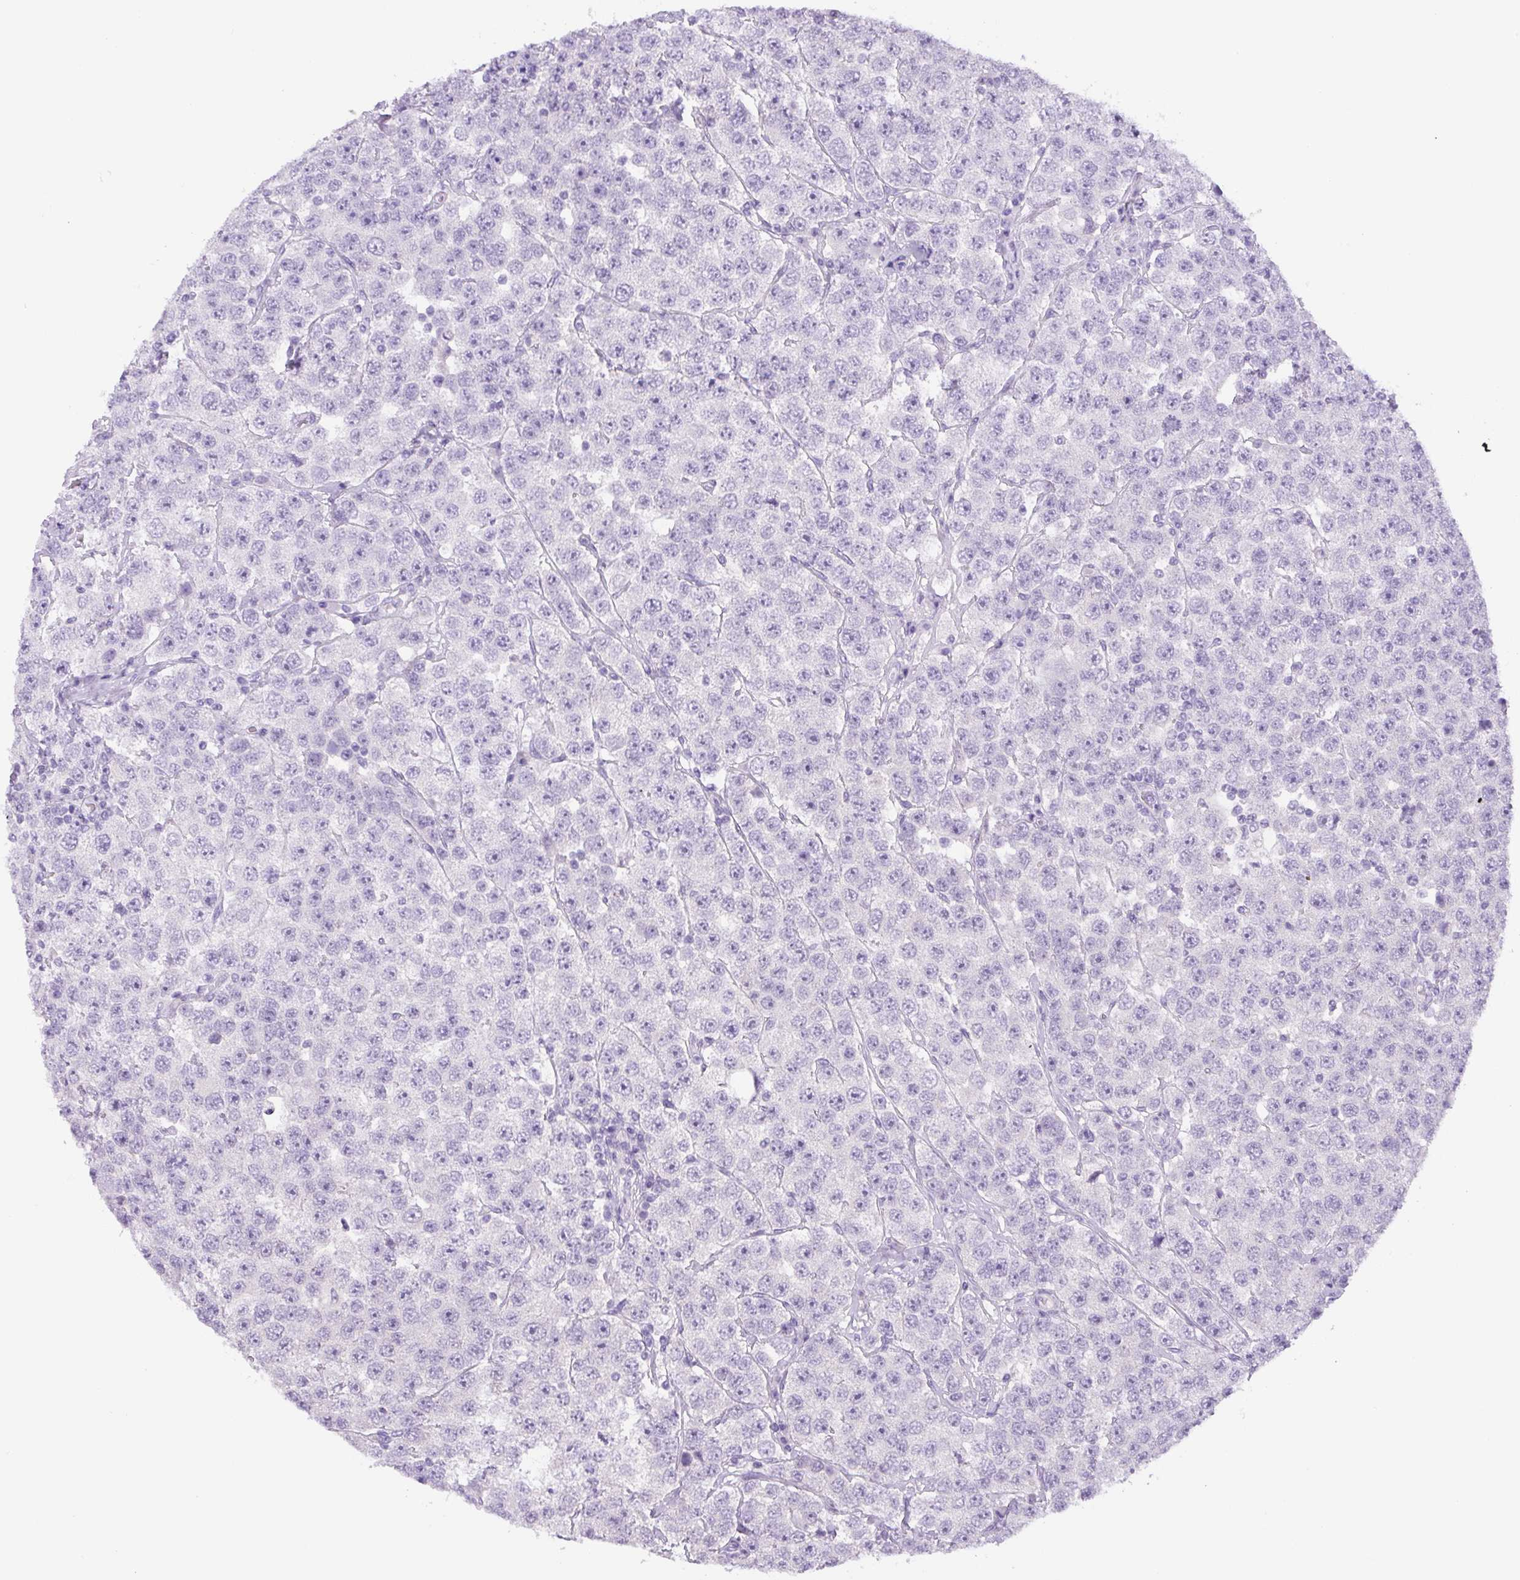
{"staining": {"intensity": "negative", "quantity": "none", "location": "none"}, "tissue": "testis cancer", "cell_type": "Tumor cells", "image_type": "cancer", "snomed": [{"axis": "morphology", "description": "Seminoma, NOS"}, {"axis": "topography", "description": "Testis"}], "caption": "Testis seminoma was stained to show a protein in brown. There is no significant positivity in tumor cells.", "gene": "UBL3", "patient": {"sex": "male", "age": 28}}